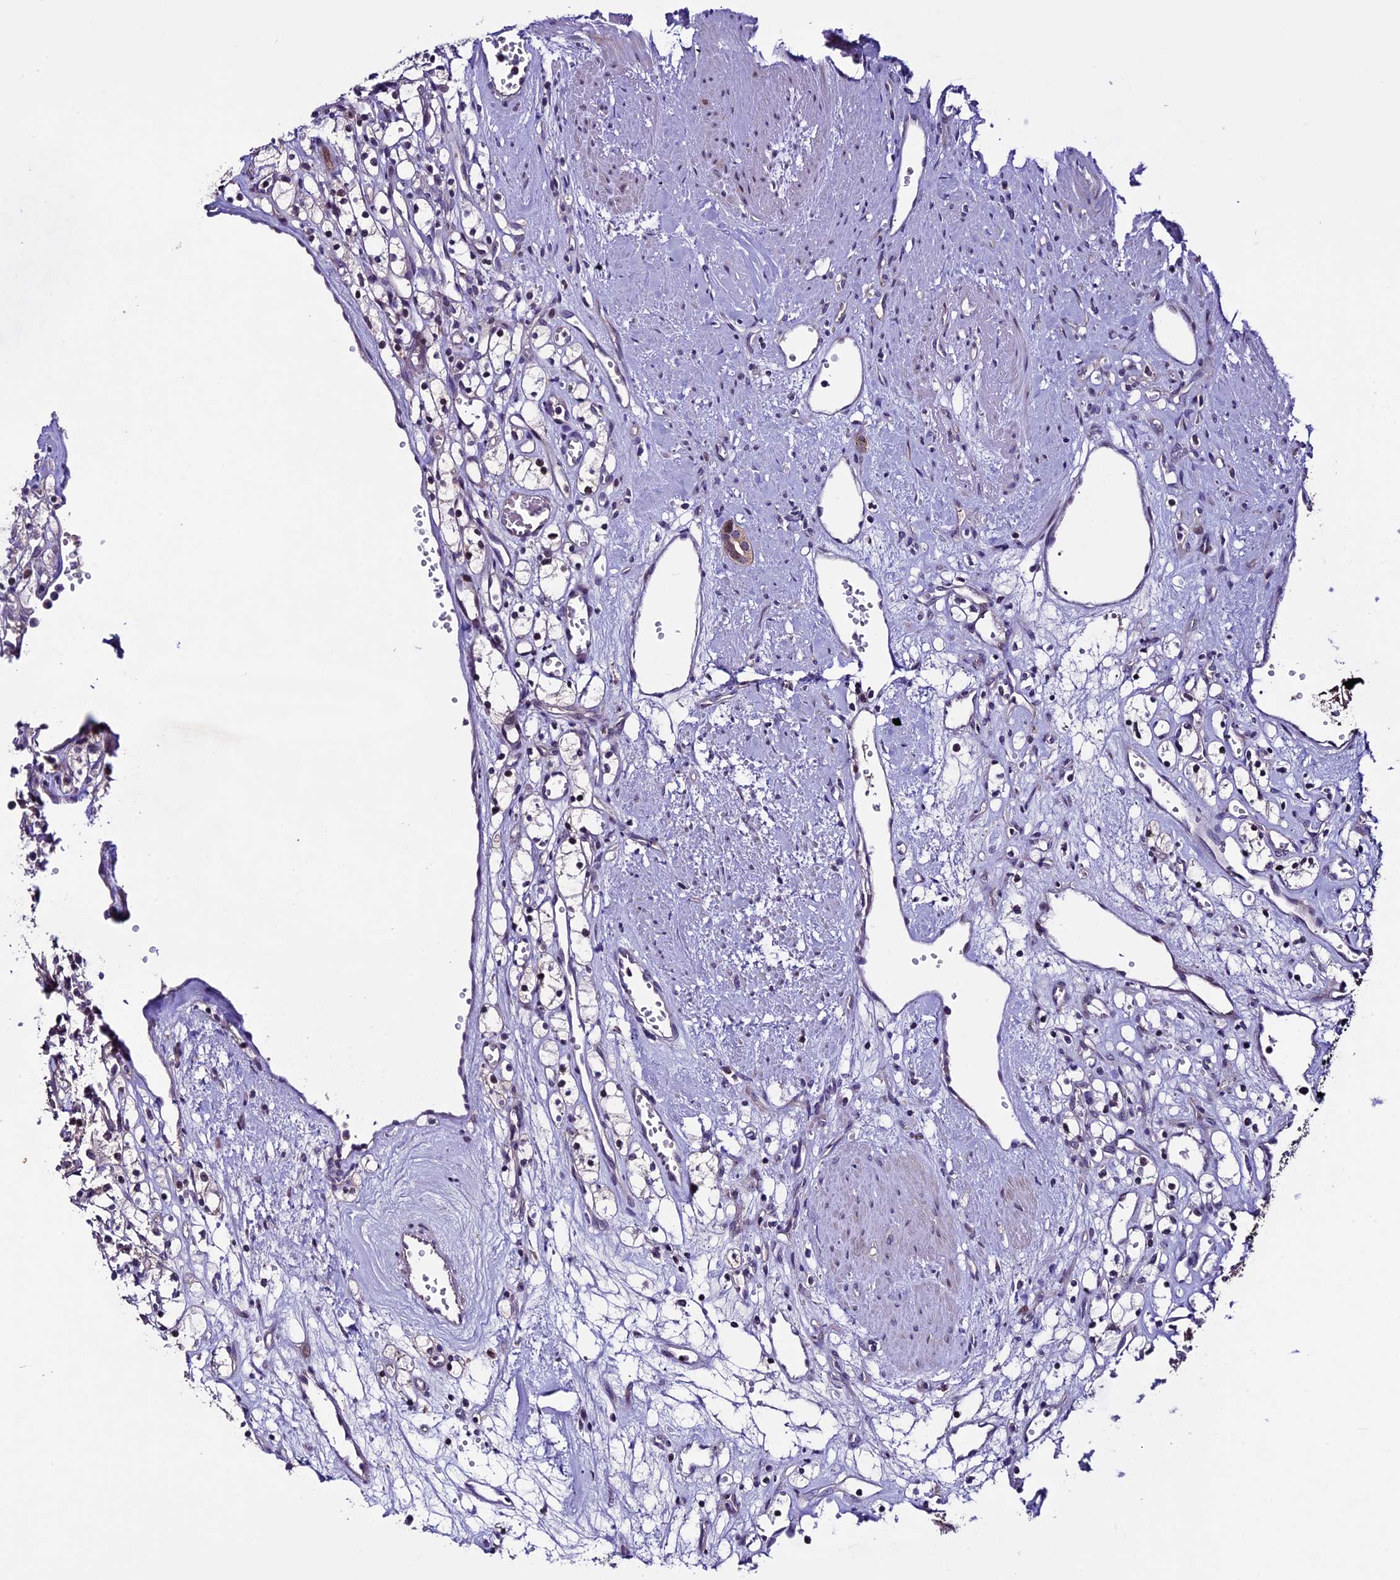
{"staining": {"intensity": "negative", "quantity": "none", "location": "none"}, "tissue": "renal cancer", "cell_type": "Tumor cells", "image_type": "cancer", "snomed": [{"axis": "morphology", "description": "Adenocarcinoma, NOS"}, {"axis": "topography", "description": "Kidney"}], "caption": "This is a micrograph of IHC staining of renal adenocarcinoma, which shows no staining in tumor cells.", "gene": "XKR7", "patient": {"sex": "female", "age": 59}}